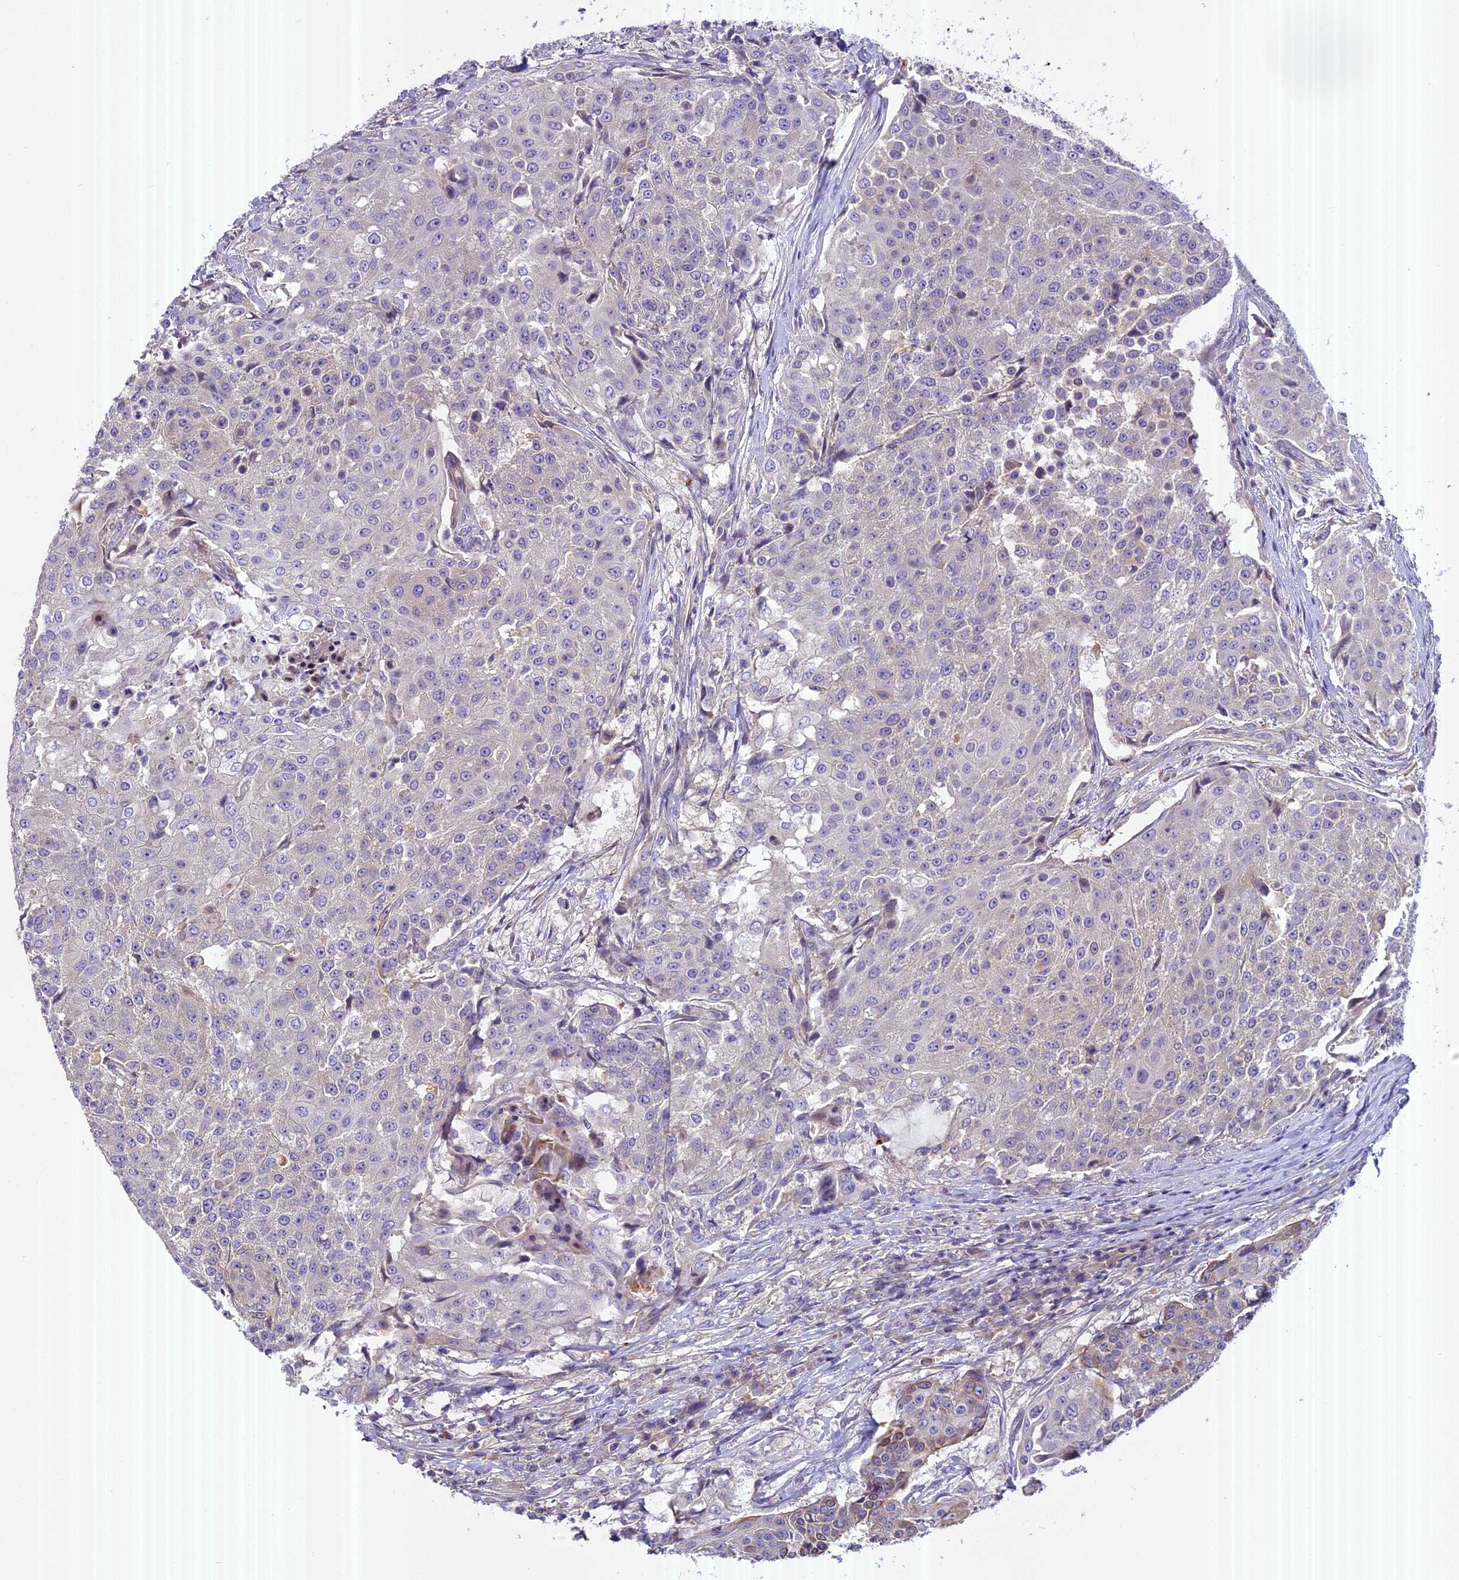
{"staining": {"intensity": "moderate", "quantity": "<25%", "location": "cytoplasmic/membranous"}, "tissue": "urothelial cancer", "cell_type": "Tumor cells", "image_type": "cancer", "snomed": [{"axis": "morphology", "description": "Urothelial carcinoma, High grade"}, {"axis": "topography", "description": "Urinary bladder"}], "caption": "A low amount of moderate cytoplasmic/membranous expression is identified in approximately <25% of tumor cells in high-grade urothelial carcinoma tissue.", "gene": "FAM98C", "patient": {"sex": "female", "age": 63}}